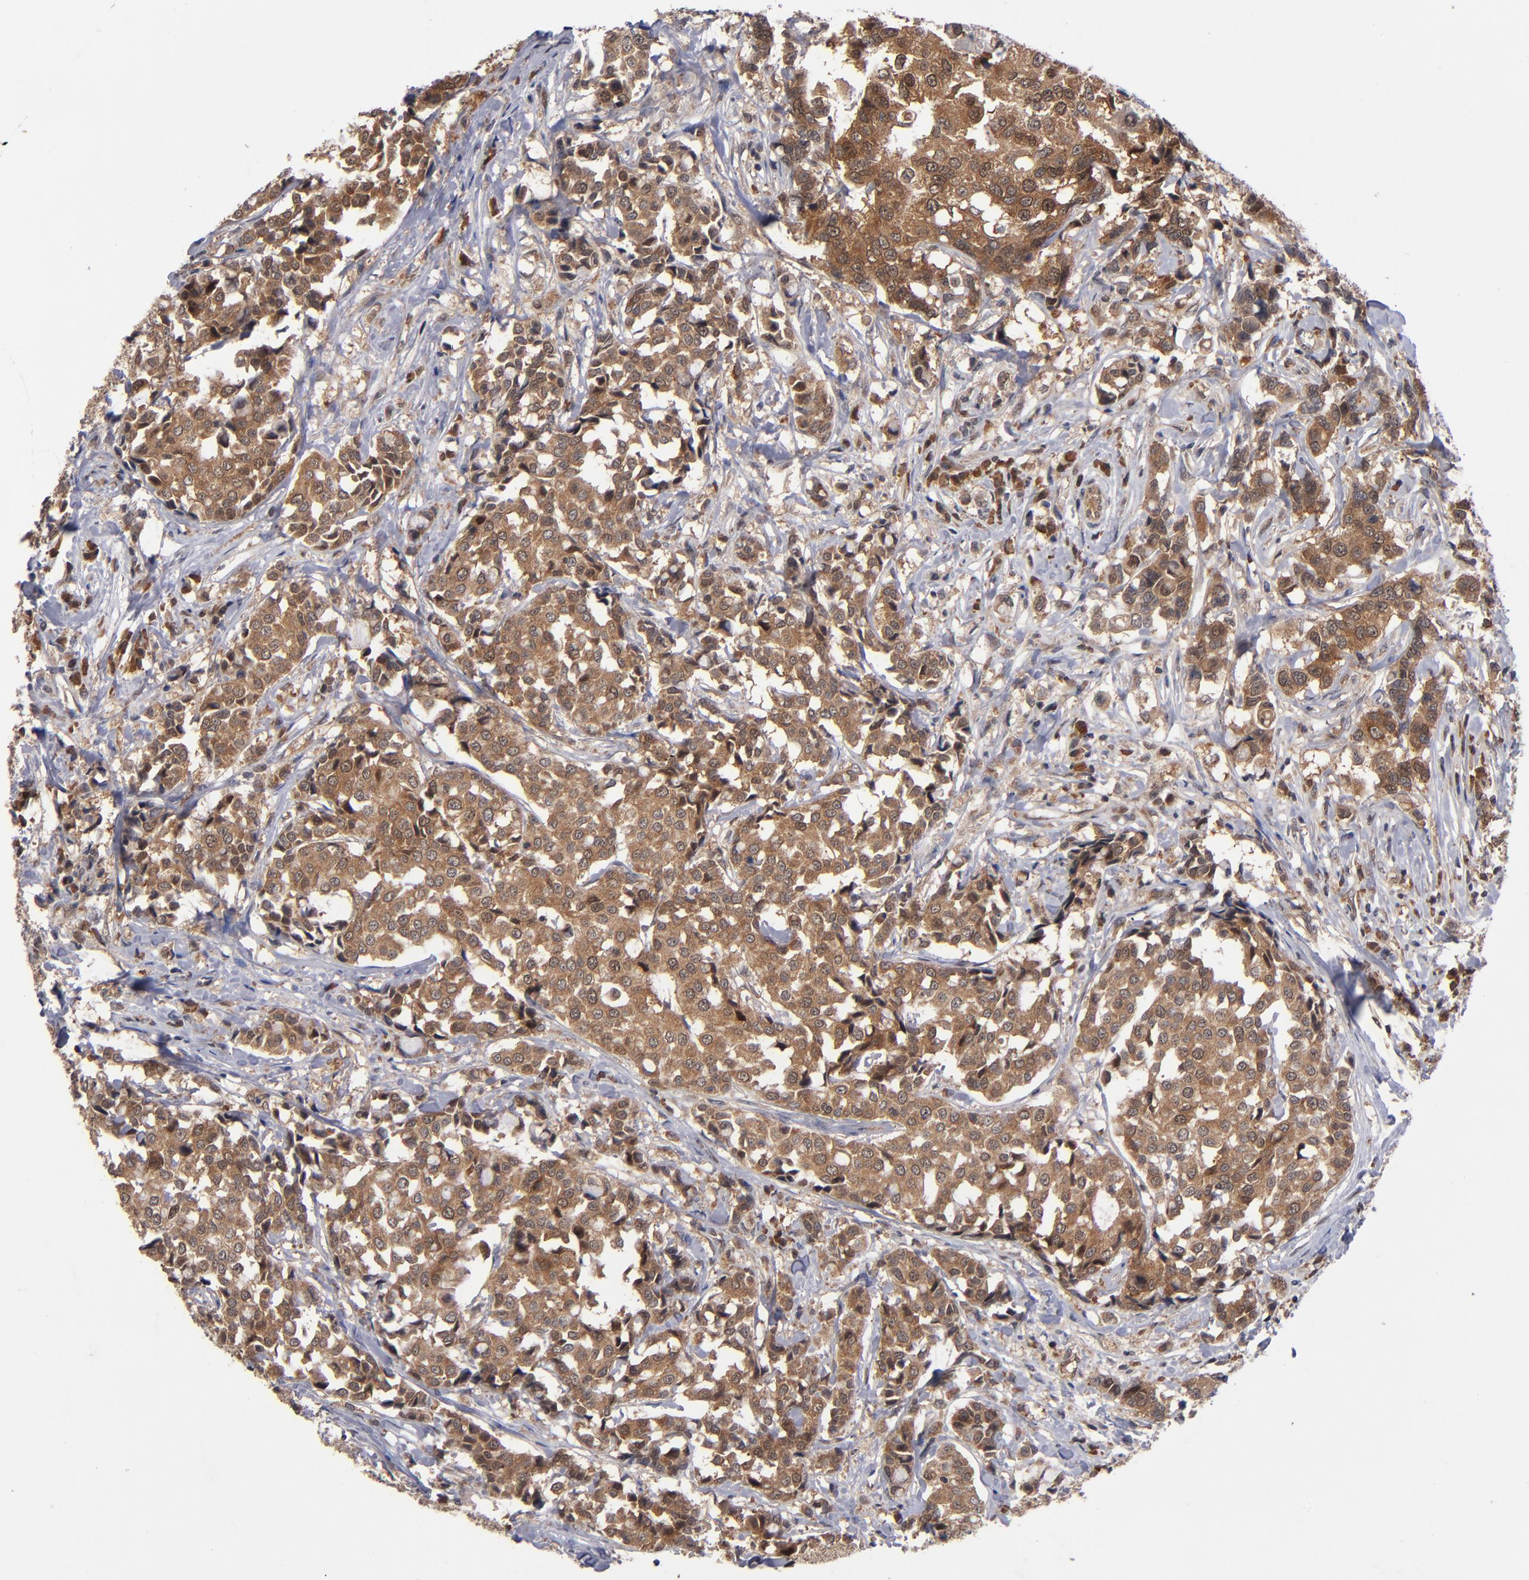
{"staining": {"intensity": "strong", "quantity": ">75%", "location": "cytoplasmic/membranous"}, "tissue": "breast cancer", "cell_type": "Tumor cells", "image_type": "cancer", "snomed": [{"axis": "morphology", "description": "Duct carcinoma"}, {"axis": "topography", "description": "Breast"}], "caption": "This is an image of immunohistochemistry (IHC) staining of breast invasive ductal carcinoma, which shows strong expression in the cytoplasmic/membranous of tumor cells.", "gene": "ALG13", "patient": {"sex": "female", "age": 27}}